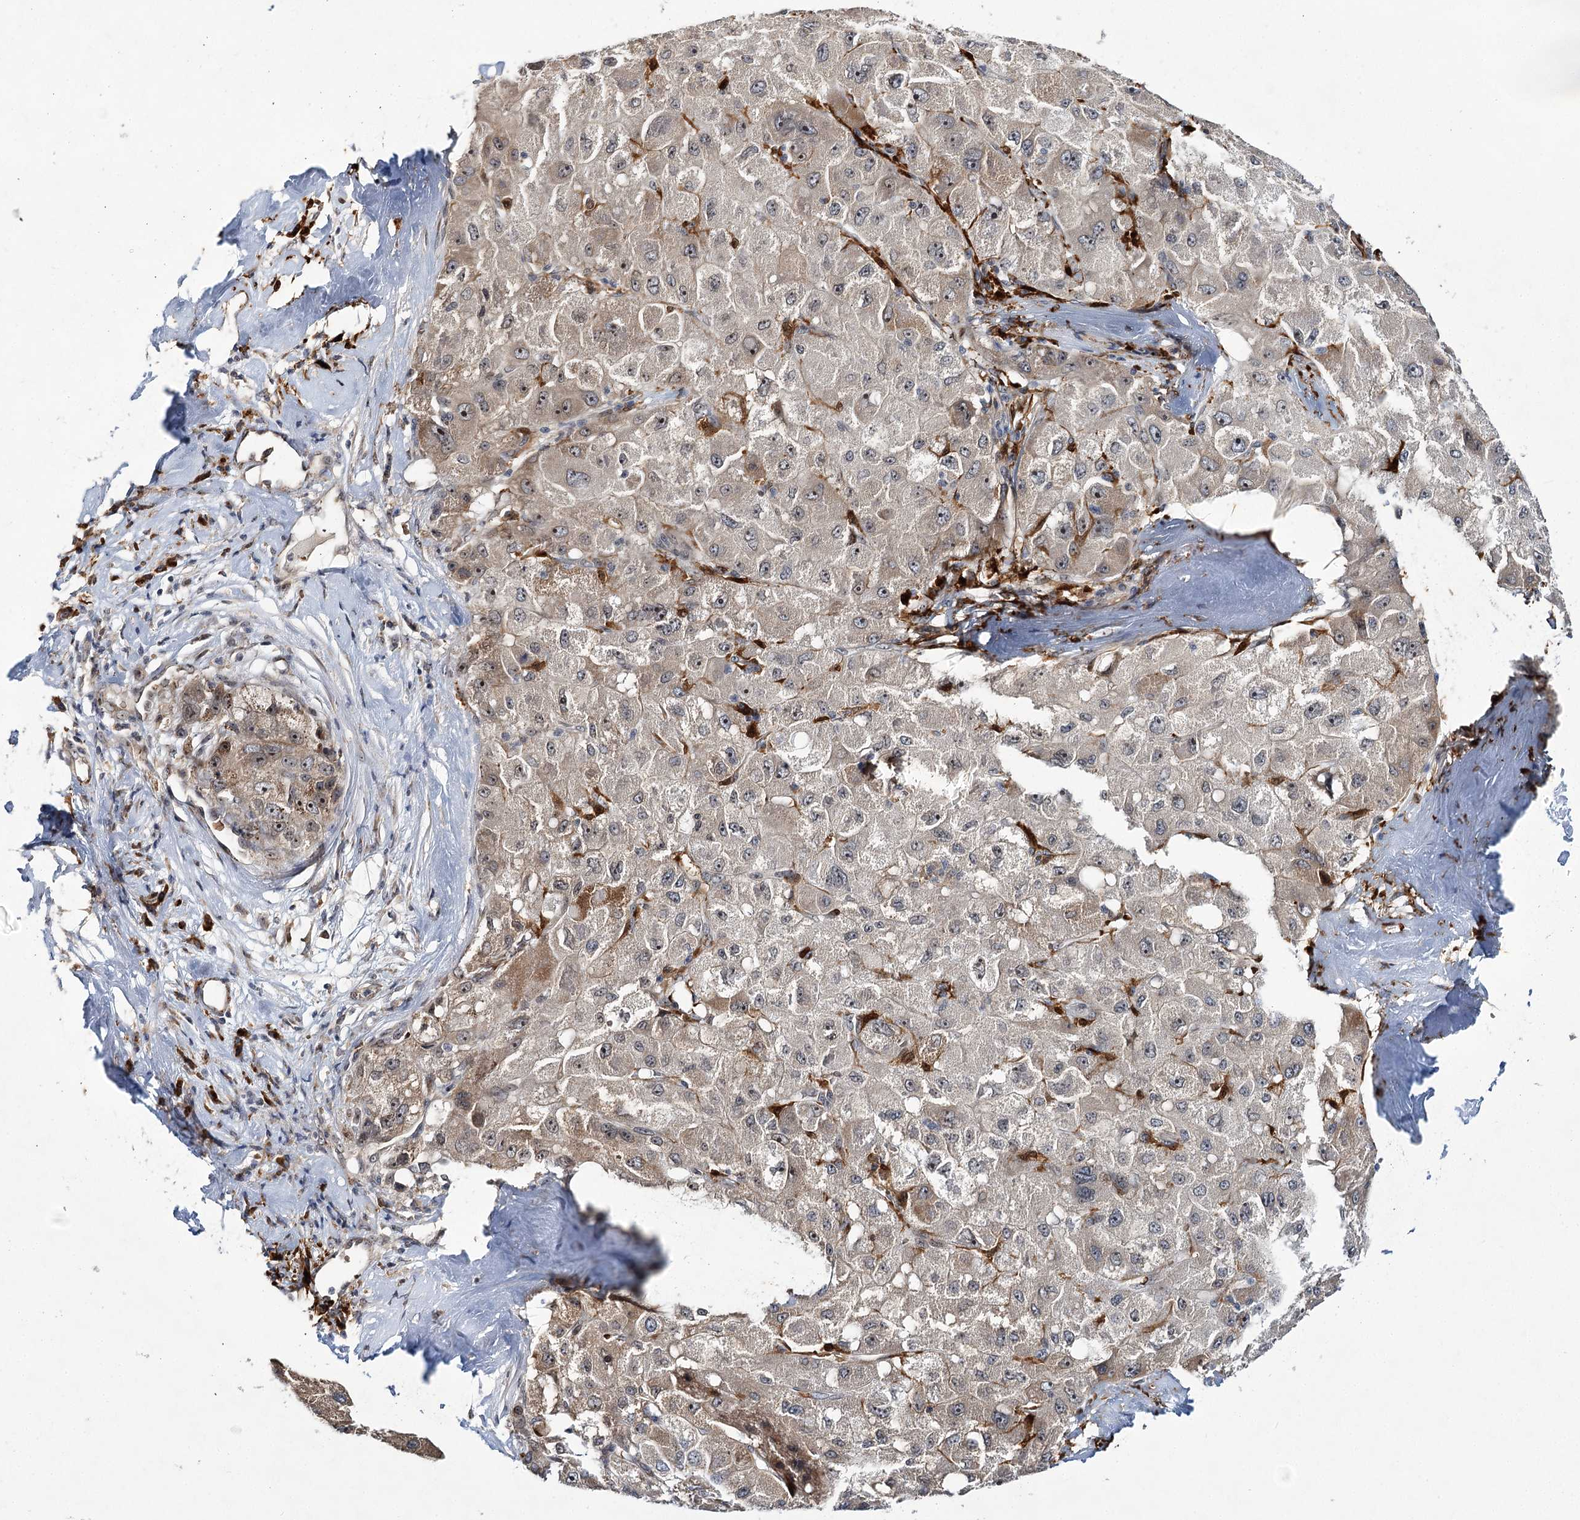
{"staining": {"intensity": "weak", "quantity": "<25%", "location": "cytoplasmic/membranous,nuclear"}, "tissue": "liver cancer", "cell_type": "Tumor cells", "image_type": "cancer", "snomed": [{"axis": "morphology", "description": "Carcinoma, Hepatocellular, NOS"}, {"axis": "topography", "description": "Liver"}], "caption": "Protein analysis of liver hepatocellular carcinoma reveals no significant expression in tumor cells.", "gene": "WDR36", "patient": {"sex": "male", "age": 80}}